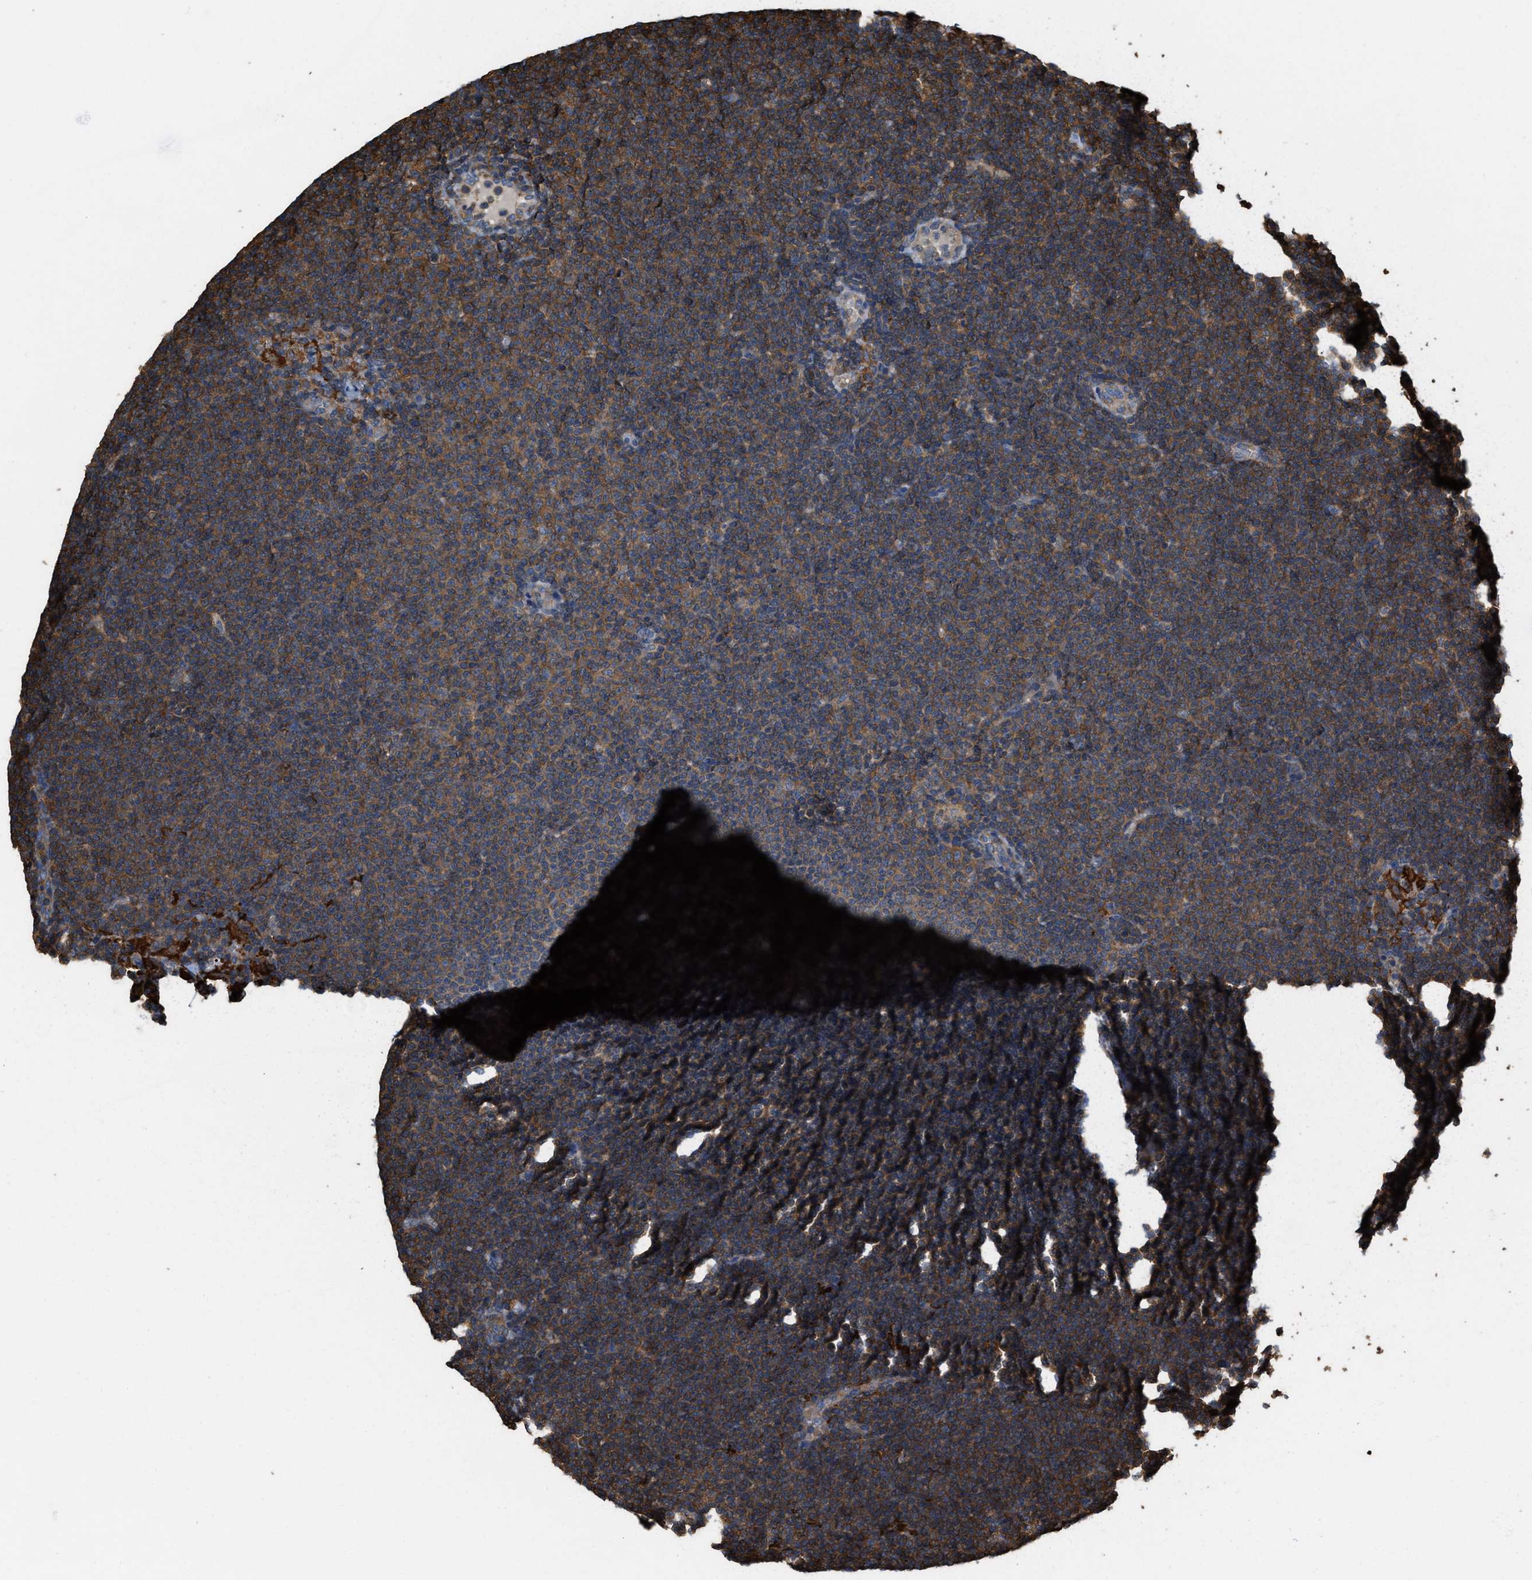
{"staining": {"intensity": "moderate", "quantity": ">75%", "location": "cytoplasmic/membranous"}, "tissue": "lymphoma", "cell_type": "Tumor cells", "image_type": "cancer", "snomed": [{"axis": "morphology", "description": "Malignant lymphoma, non-Hodgkin's type, Low grade"}, {"axis": "topography", "description": "Lymph node"}], "caption": "Immunohistochemistry (IHC) of human lymphoma reveals medium levels of moderate cytoplasmic/membranous expression in about >75% of tumor cells.", "gene": "ATIC", "patient": {"sex": "female", "age": 53}}